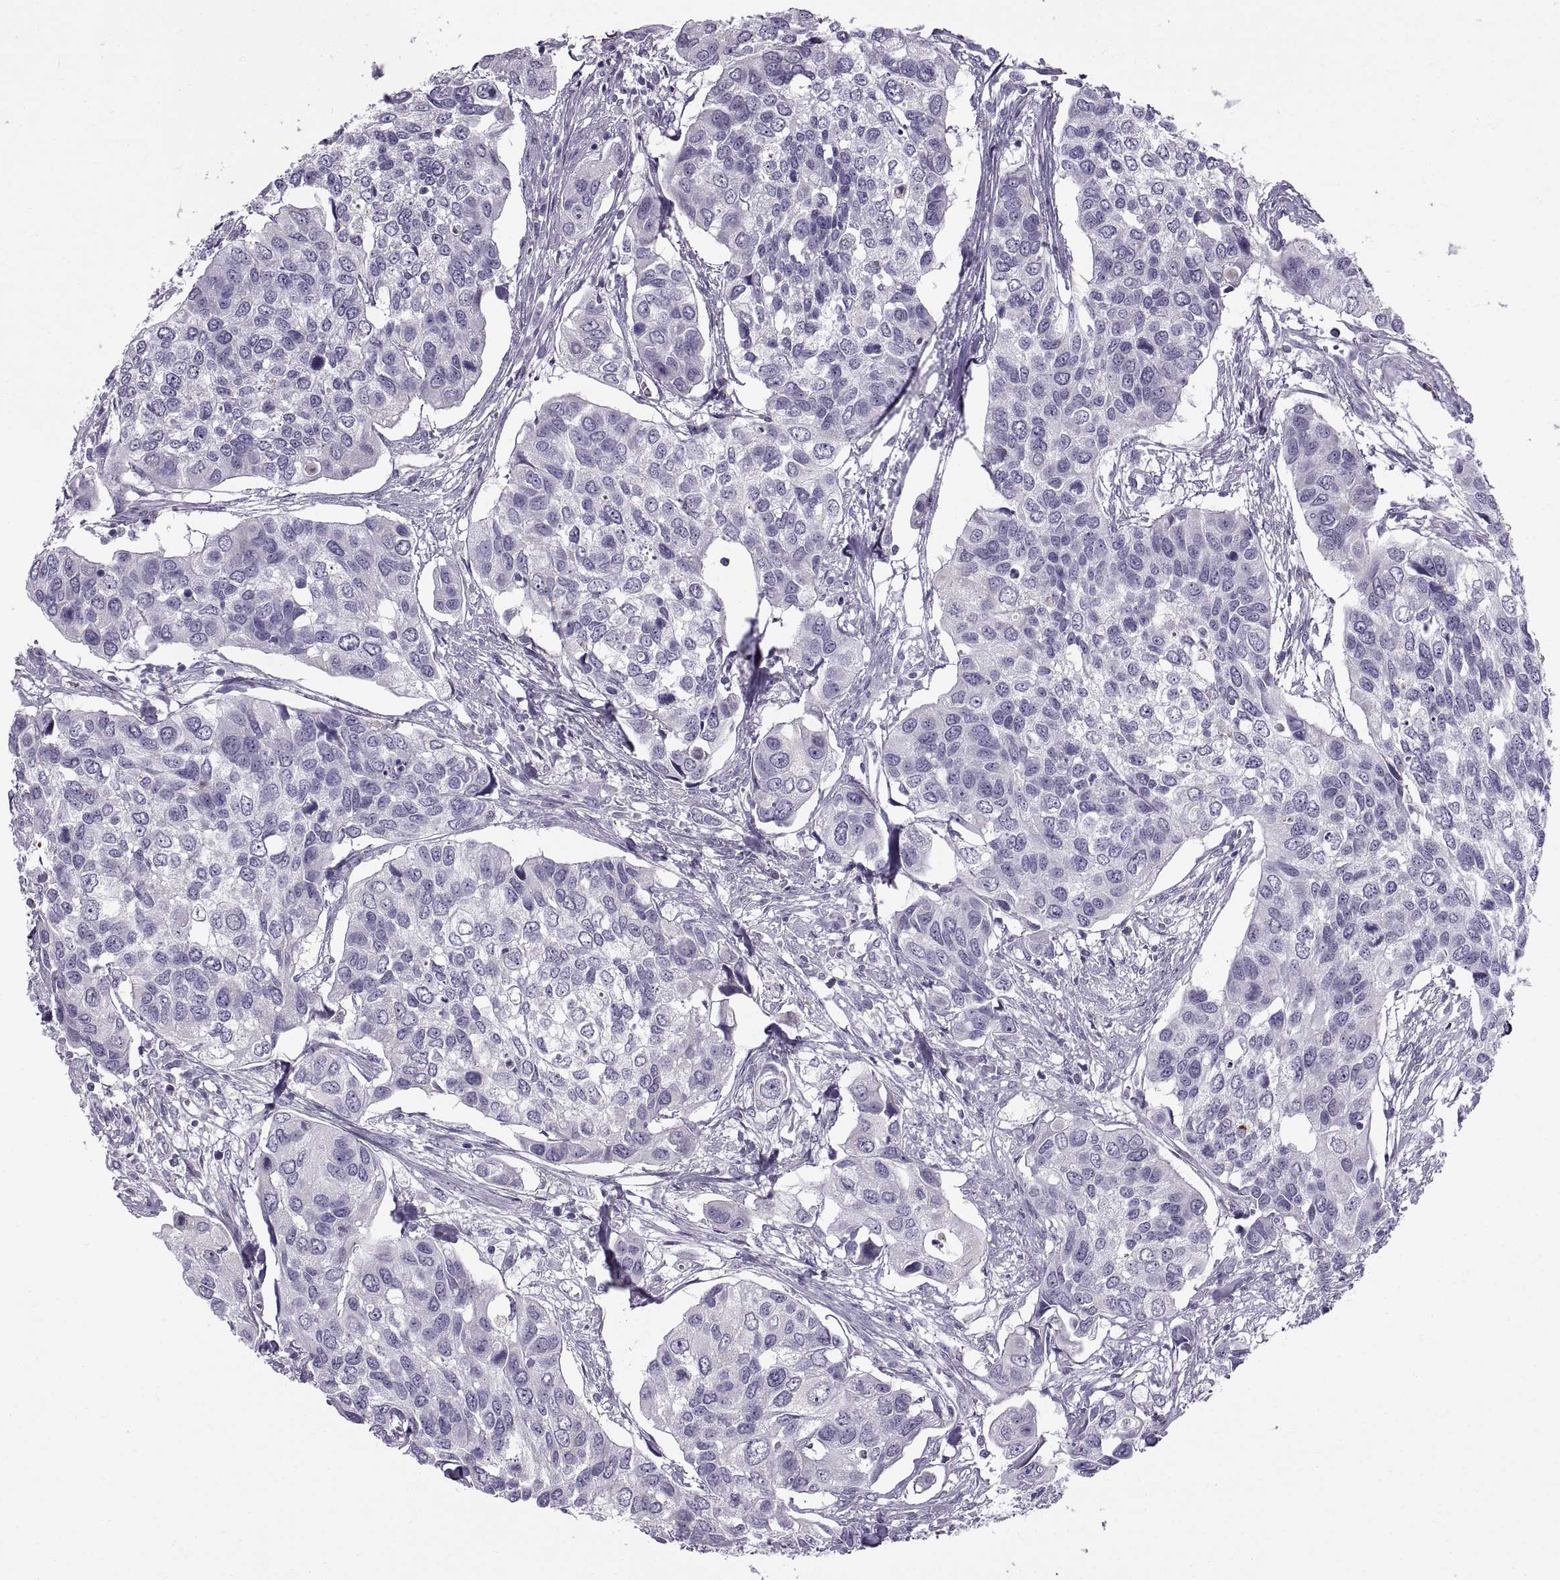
{"staining": {"intensity": "negative", "quantity": "none", "location": "none"}, "tissue": "urothelial cancer", "cell_type": "Tumor cells", "image_type": "cancer", "snomed": [{"axis": "morphology", "description": "Urothelial carcinoma, High grade"}, {"axis": "topography", "description": "Urinary bladder"}], "caption": "DAB (3,3'-diaminobenzidine) immunohistochemical staining of urothelial carcinoma (high-grade) exhibits no significant expression in tumor cells.", "gene": "CALCR", "patient": {"sex": "male", "age": 60}}